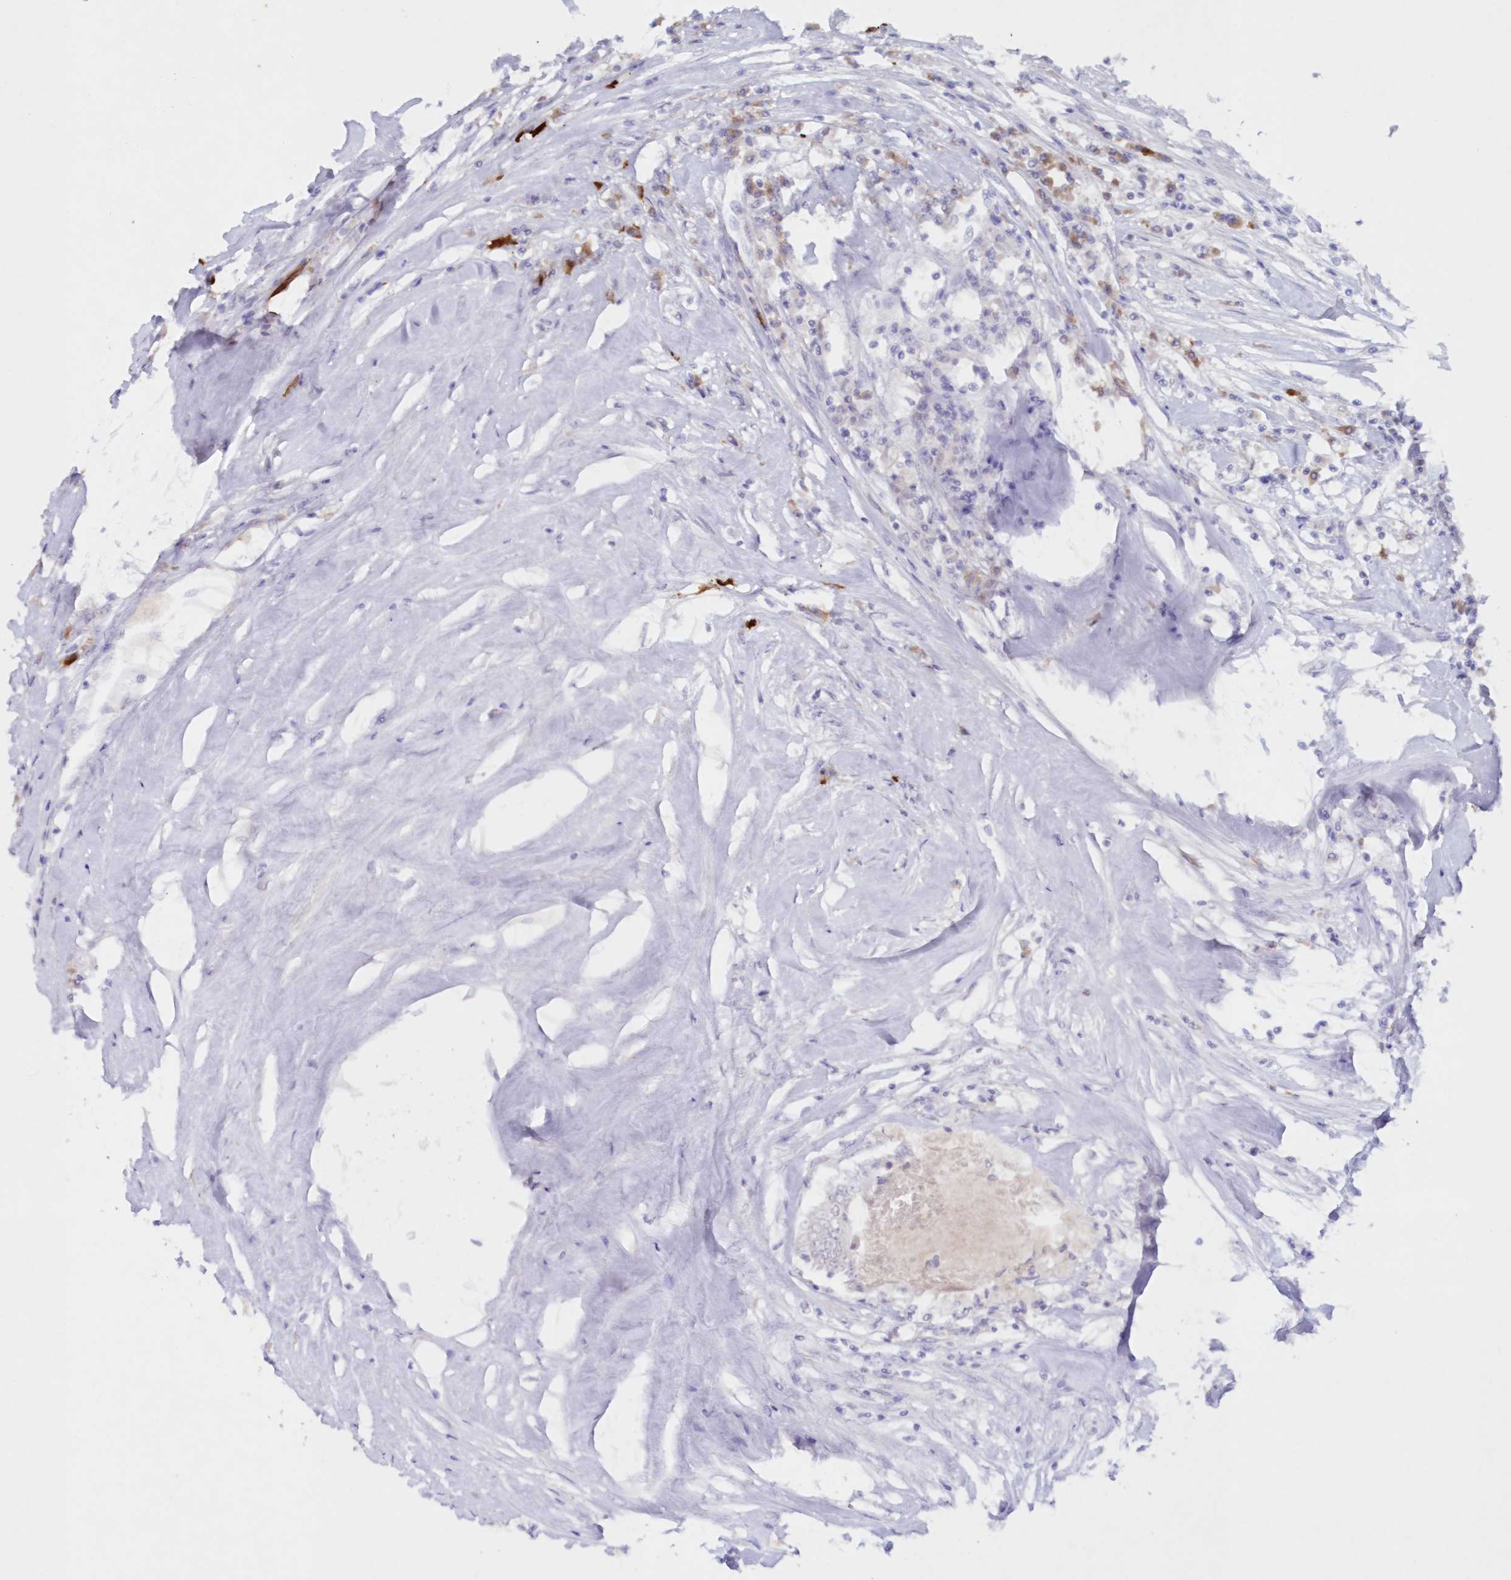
{"staining": {"intensity": "negative", "quantity": "none", "location": "none"}, "tissue": "colorectal cancer", "cell_type": "Tumor cells", "image_type": "cancer", "snomed": [{"axis": "morphology", "description": "Adenocarcinoma, NOS"}, {"axis": "topography", "description": "Rectum"}], "caption": "Colorectal adenocarcinoma was stained to show a protein in brown. There is no significant expression in tumor cells.", "gene": "GCKR", "patient": {"sex": "male", "age": 63}}